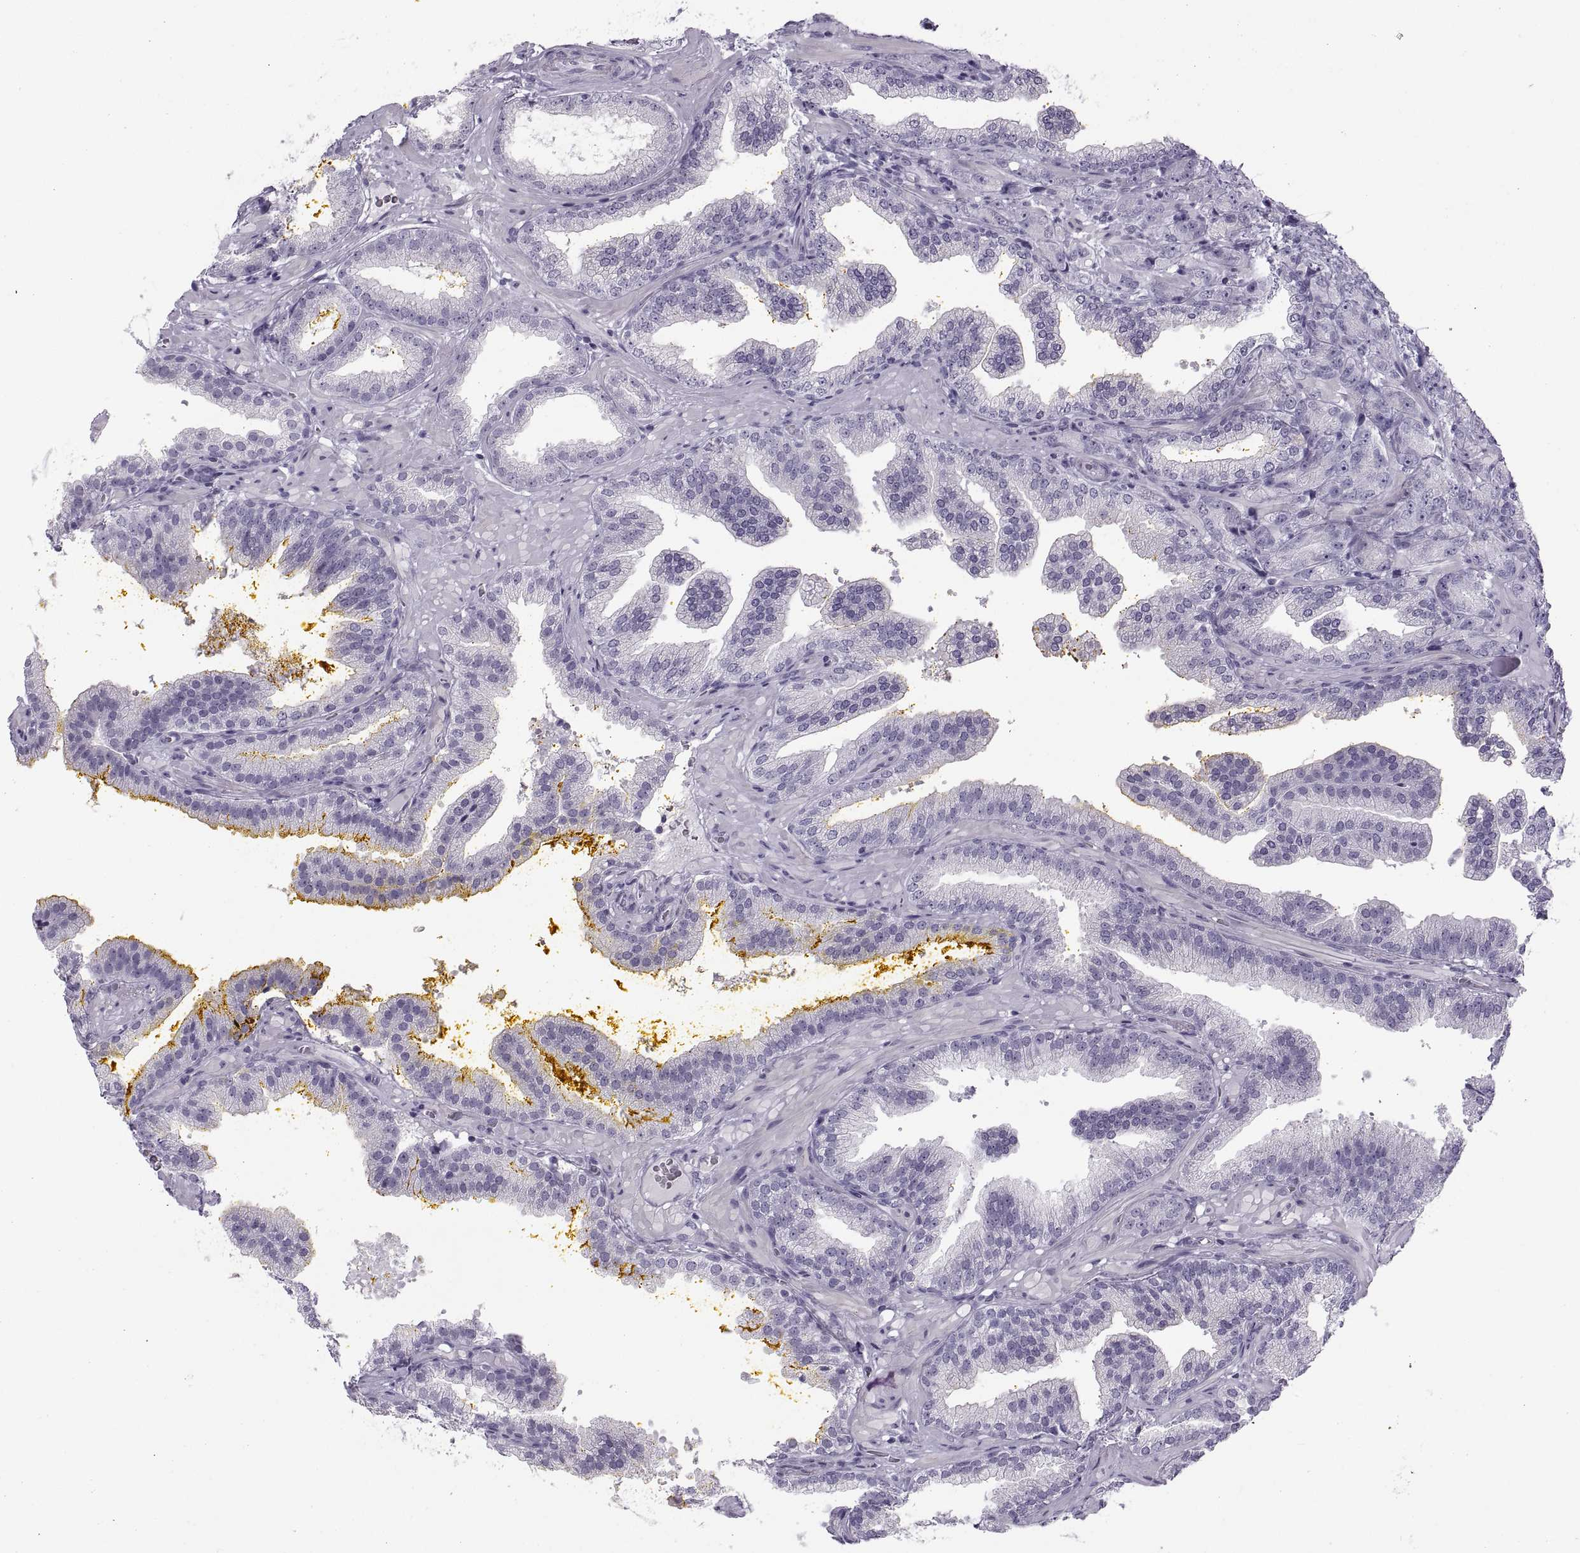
{"staining": {"intensity": "negative", "quantity": "none", "location": "none"}, "tissue": "prostate cancer", "cell_type": "Tumor cells", "image_type": "cancer", "snomed": [{"axis": "morphology", "description": "Adenocarcinoma, NOS"}, {"axis": "topography", "description": "Prostate"}], "caption": "High power microscopy micrograph of an immunohistochemistry (IHC) photomicrograph of prostate adenocarcinoma, revealing no significant positivity in tumor cells.", "gene": "C3orf22", "patient": {"sex": "male", "age": 63}}